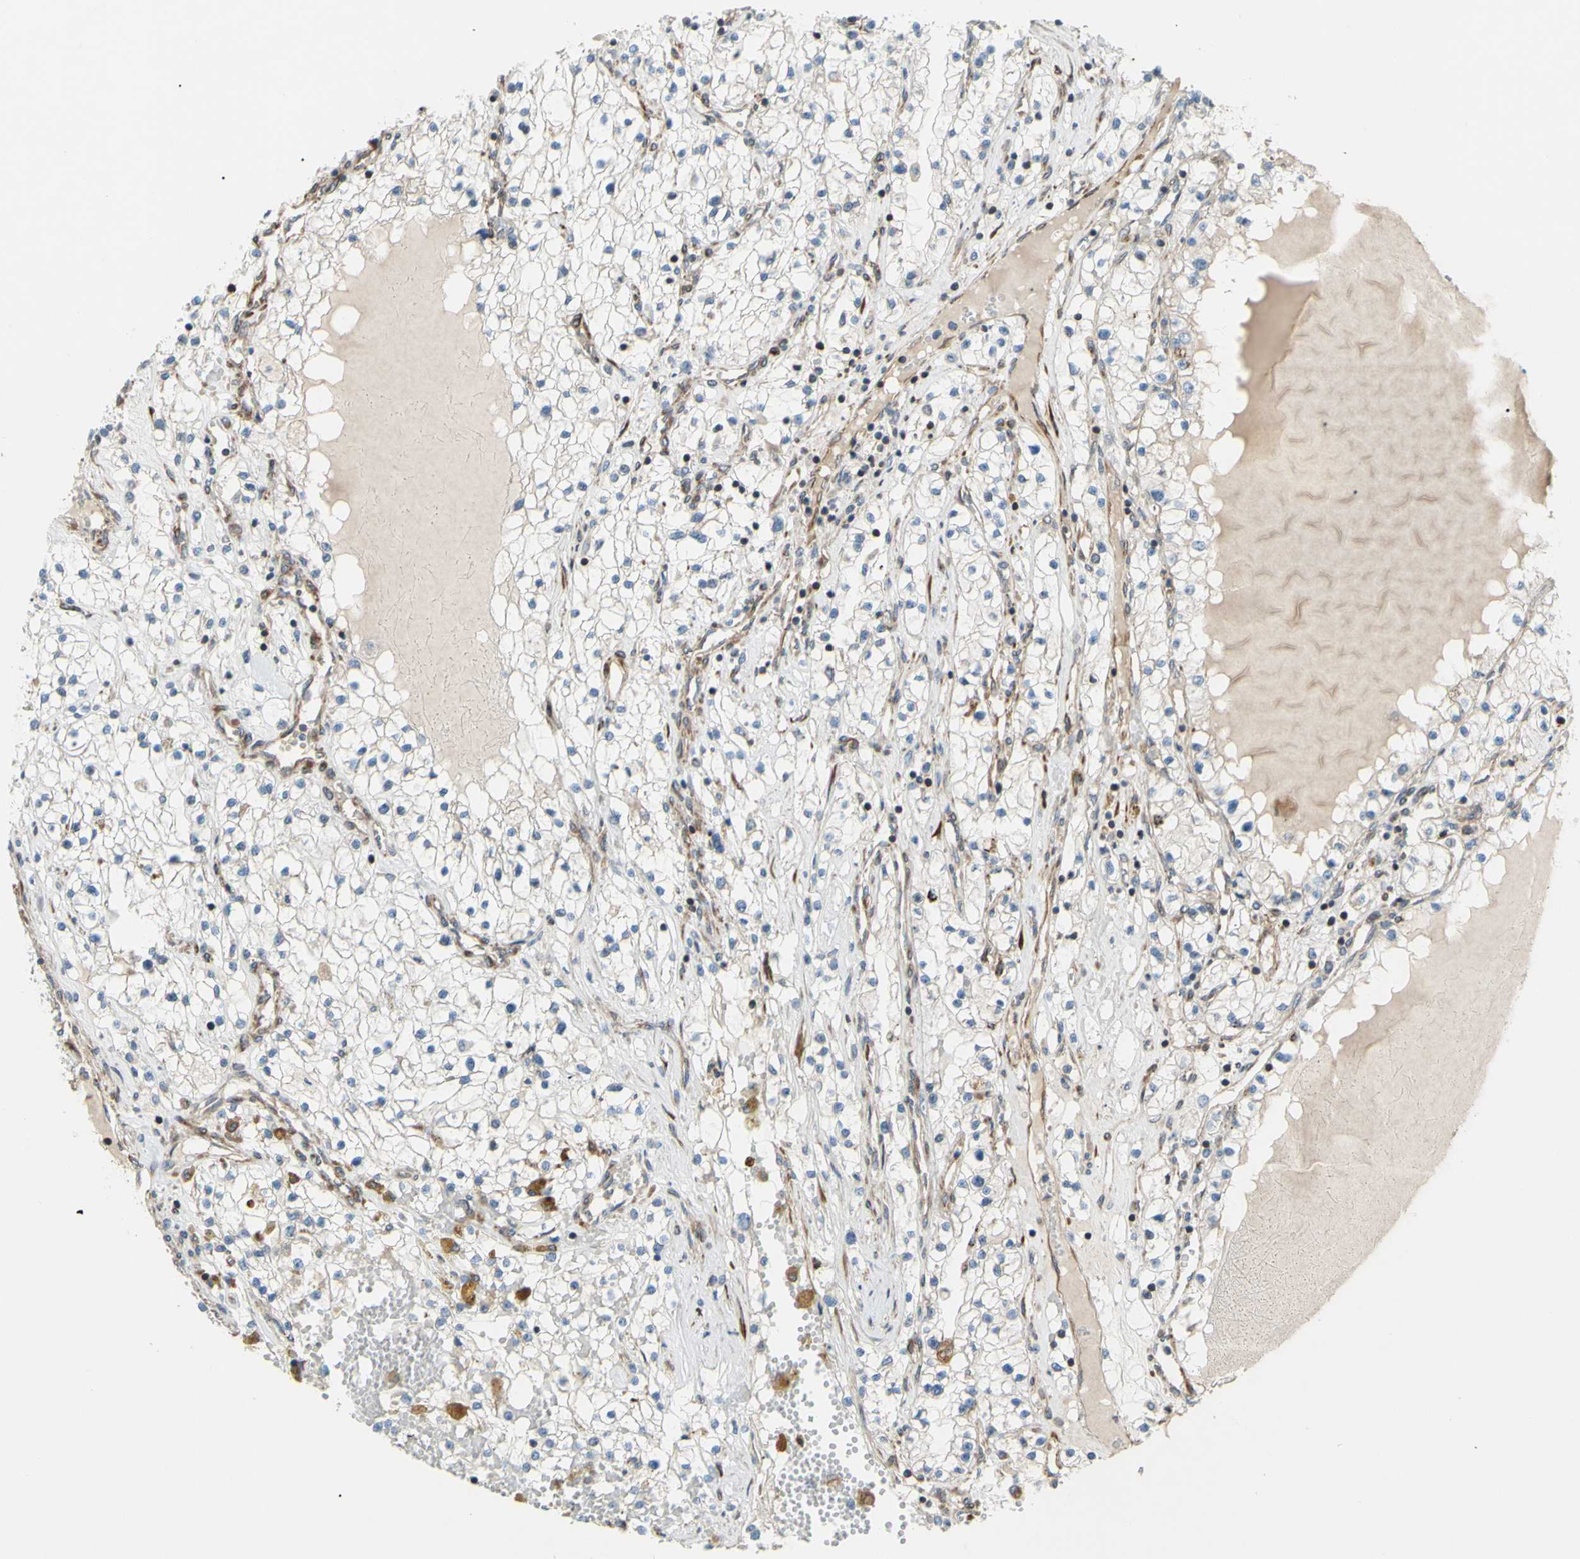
{"staining": {"intensity": "negative", "quantity": "none", "location": "none"}, "tissue": "renal cancer", "cell_type": "Tumor cells", "image_type": "cancer", "snomed": [{"axis": "morphology", "description": "Adenocarcinoma, NOS"}, {"axis": "topography", "description": "Kidney"}], "caption": "This is an IHC histopathology image of renal cancer (adenocarcinoma). There is no staining in tumor cells.", "gene": "PRAF2", "patient": {"sex": "male", "age": 68}}